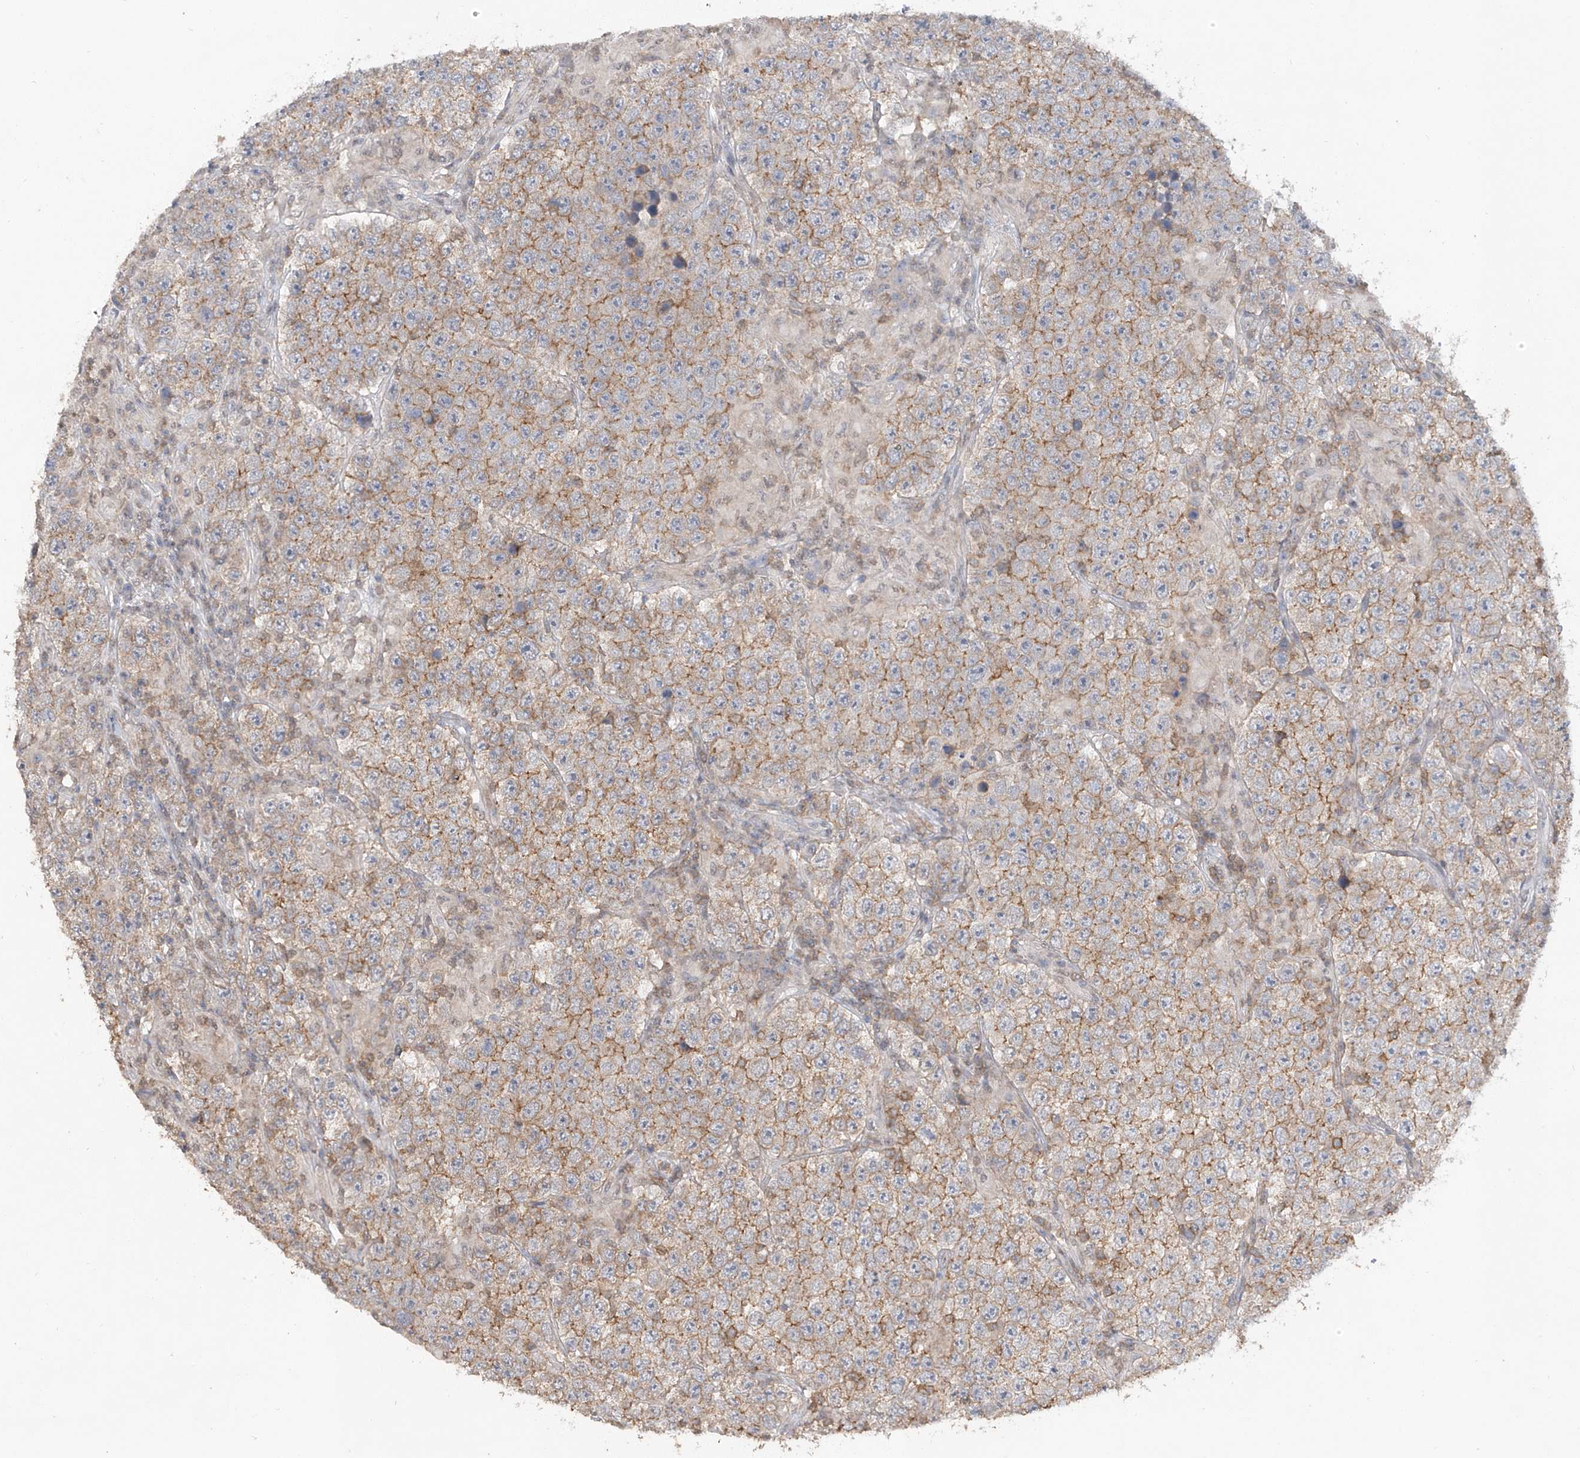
{"staining": {"intensity": "moderate", "quantity": ">75%", "location": "cytoplasmic/membranous"}, "tissue": "testis cancer", "cell_type": "Tumor cells", "image_type": "cancer", "snomed": [{"axis": "morphology", "description": "Normal tissue, NOS"}, {"axis": "morphology", "description": "Urothelial carcinoma, High grade"}, {"axis": "morphology", "description": "Seminoma, NOS"}, {"axis": "morphology", "description": "Carcinoma, Embryonal, NOS"}, {"axis": "topography", "description": "Urinary bladder"}, {"axis": "topography", "description": "Testis"}], "caption": "Immunohistochemistry (IHC) (DAB) staining of testis cancer (seminoma) demonstrates moderate cytoplasmic/membranous protein positivity in approximately >75% of tumor cells.", "gene": "HAS3", "patient": {"sex": "male", "age": 41}}